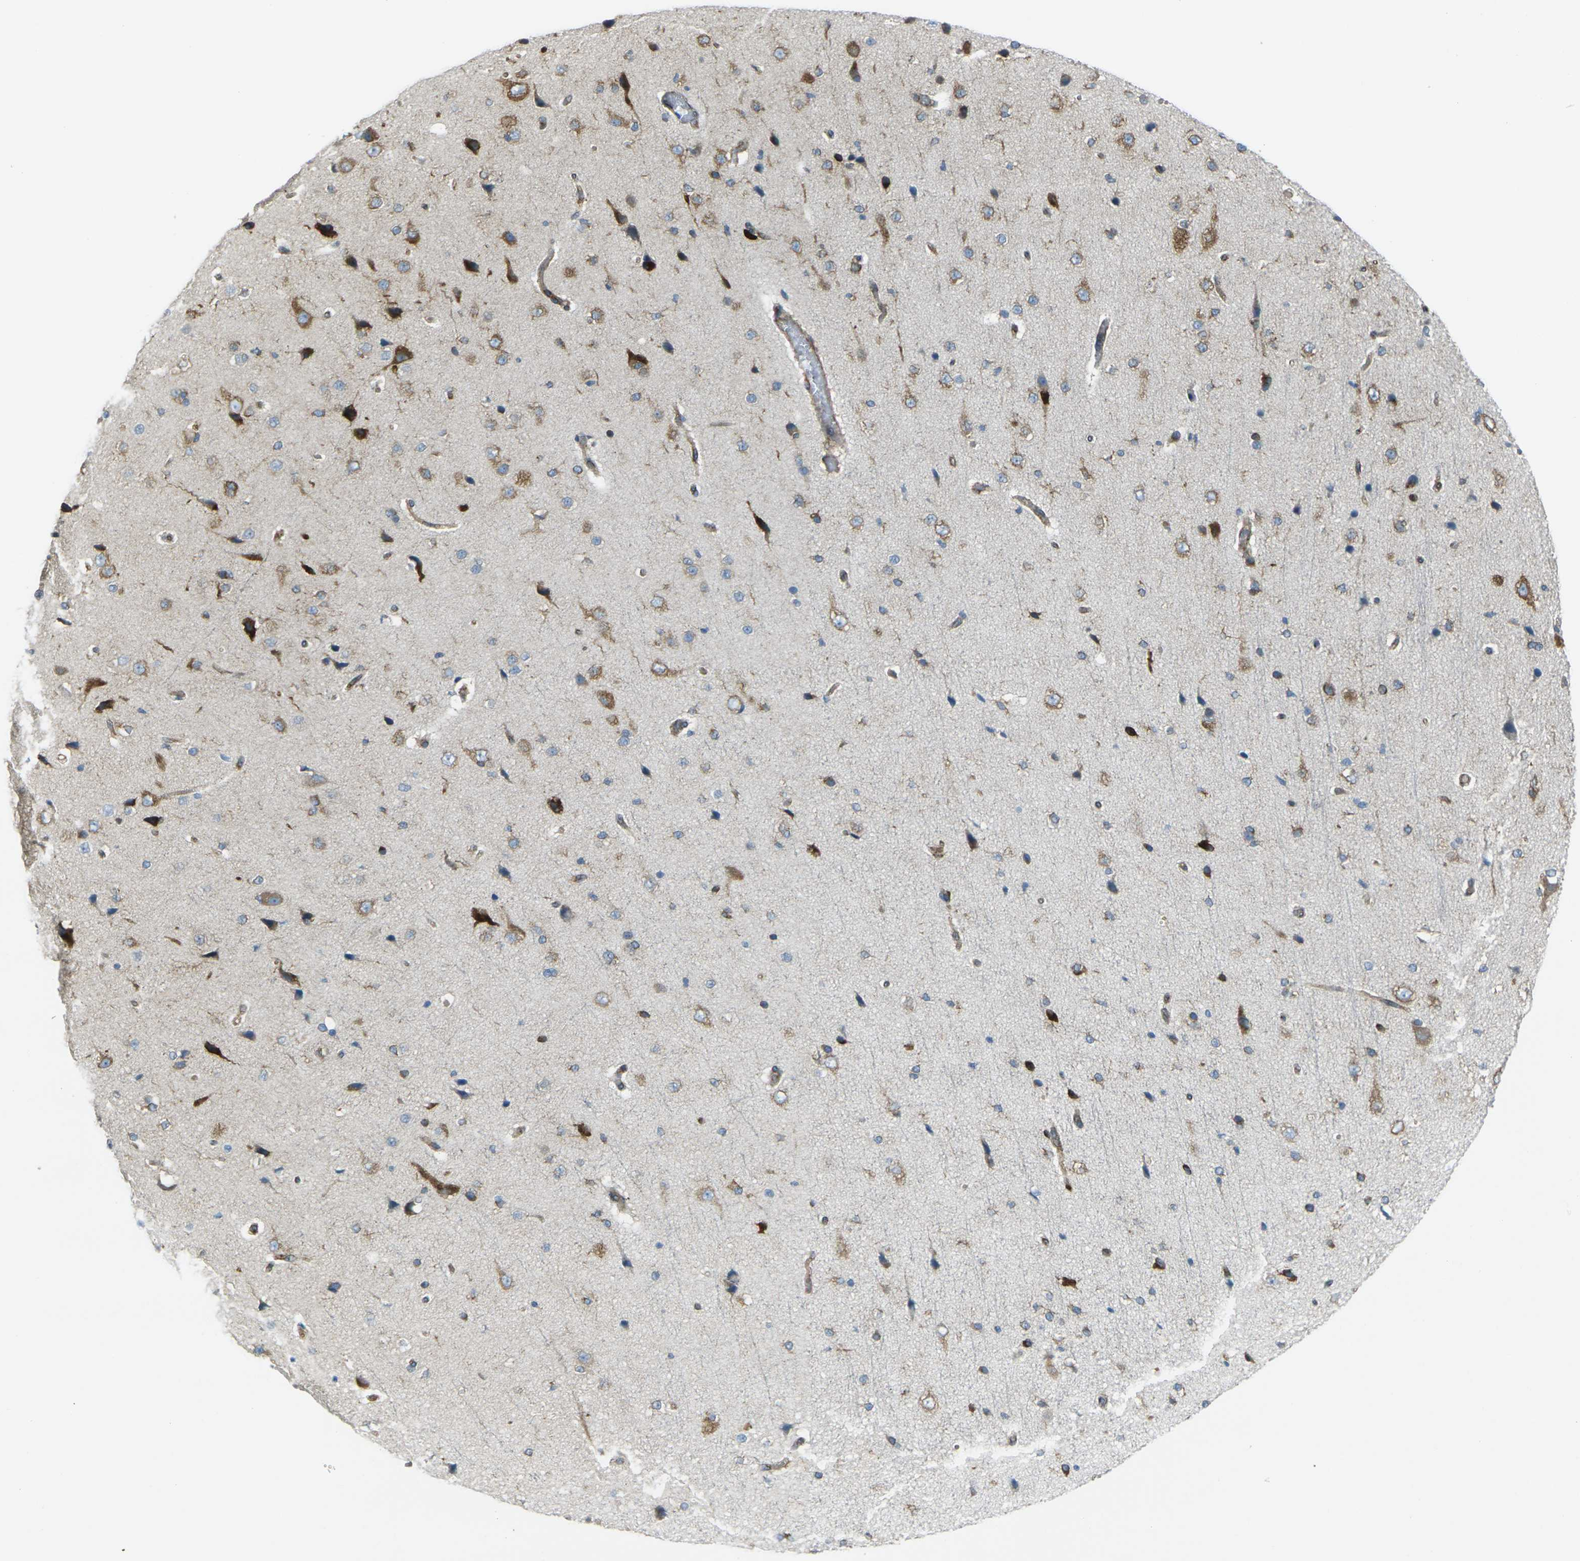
{"staining": {"intensity": "weak", "quantity": ">75%", "location": "cytoplasmic/membranous"}, "tissue": "cerebral cortex", "cell_type": "Endothelial cells", "image_type": "normal", "snomed": [{"axis": "morphology", "description": "Normal tissue, NOS"}, {"axis": "morphology", "description": "Developmental malformation"}, {"axis": "topography", "description": "Cerebral cortex"}], "caption": "This is a photomicrograph of IHC staining of benign cerebral cortex, which shows weak expression in the cytoplasmic/membranous of endothelial cells.", "gene": "CELSR2", "patient": {"sex": "female", "age": 30}}